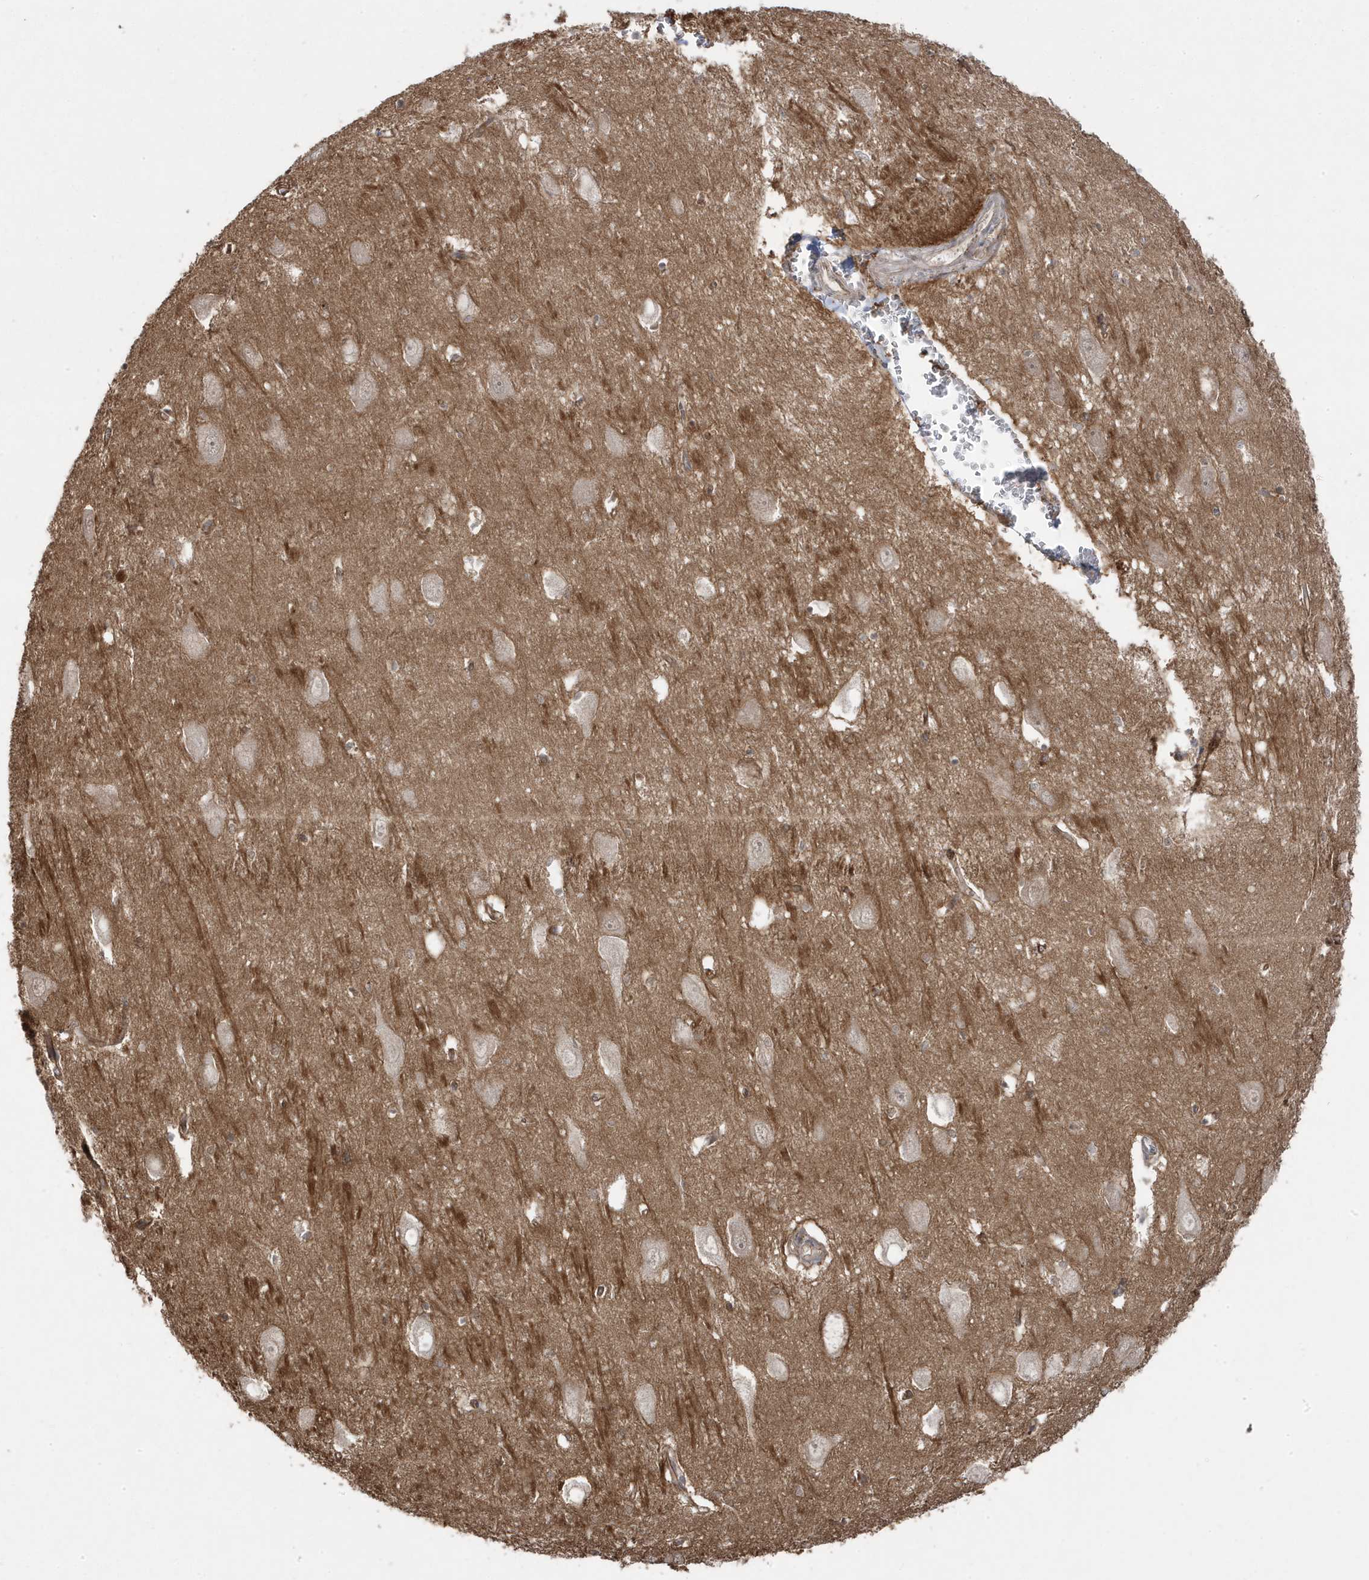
{"staining": {"intensity": "moderate", "quantity": "<25%", "location": "cytoplasmic/membranous"}, "tissue": "hippocampus", "cell_type": "Glial cells", "image_type": "normal", "snomed": [{"axis": "morphology", "description": "Normal tissue, NOS"}, {"axis": "topography", "description": "Hippocampus"}], "caption": "Moderate cytoplasmic/membranous protein staining is seen in about <25% of glial cells in hippocampus.", "gene": "DNAJC12", "patient": {"sex": "female", "age": 64}}